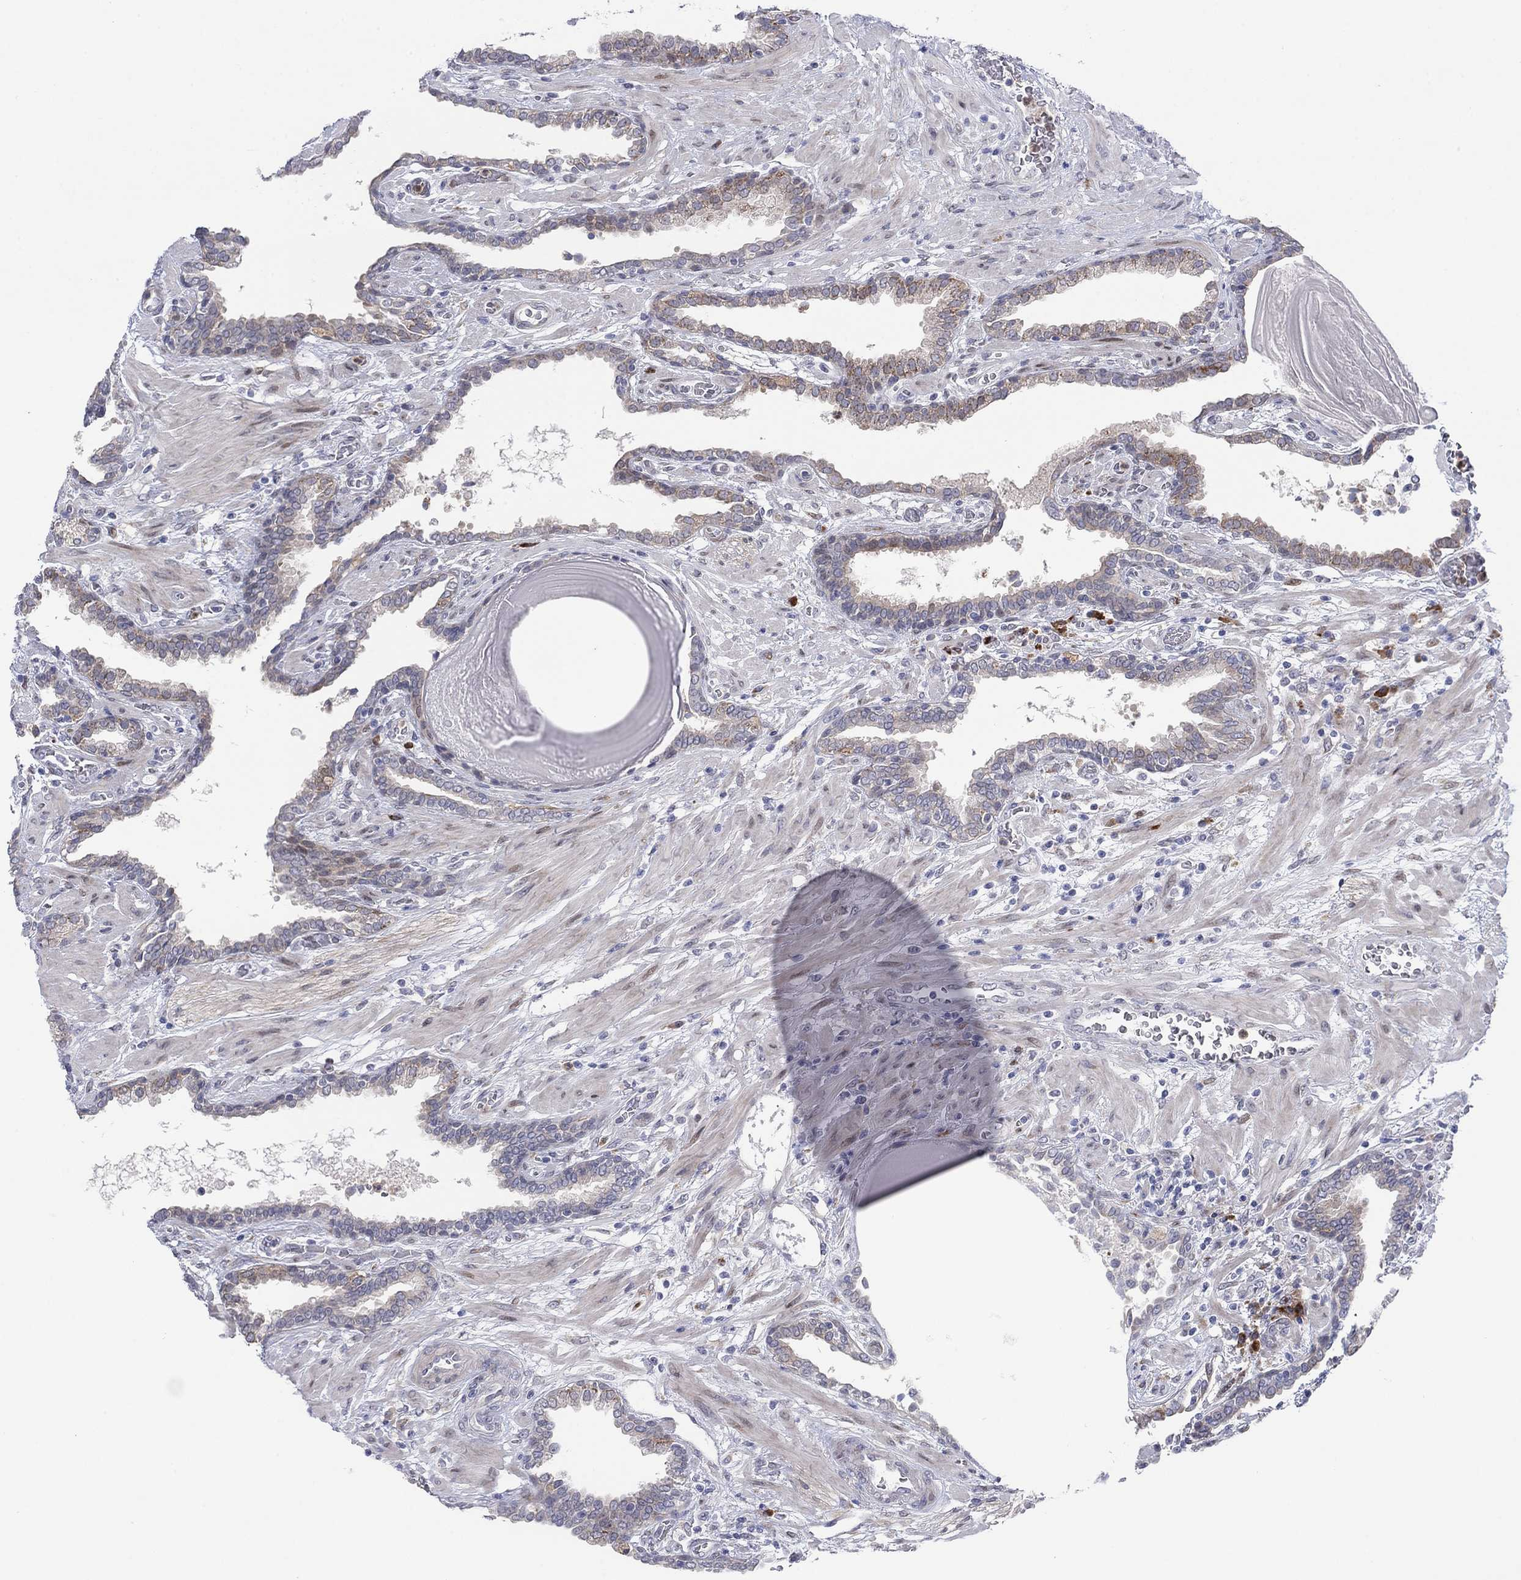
{"staining": {"intensity": "weak", "quantity": "25%-75%", "location": "cytoplasmic/membranous"}, "tissue": "prostate cancer", "cell_type": "Tumor cells", "image_type": "cancer", "snomed": [{"axis": "morphology", "description": "Adenocarcinoma, Low grade"}, {"axis": "topography", "description": "Prostate"}], "caption": "Protein expression analysis of human prostate cancer (adenocarcinoma (low-grade)) reveals weak cytoplasmic/membranous expression in about 25%-75% of tumor cells.", "gene": "TTC21B", "patient": {"sex": "male", "age": 69}}